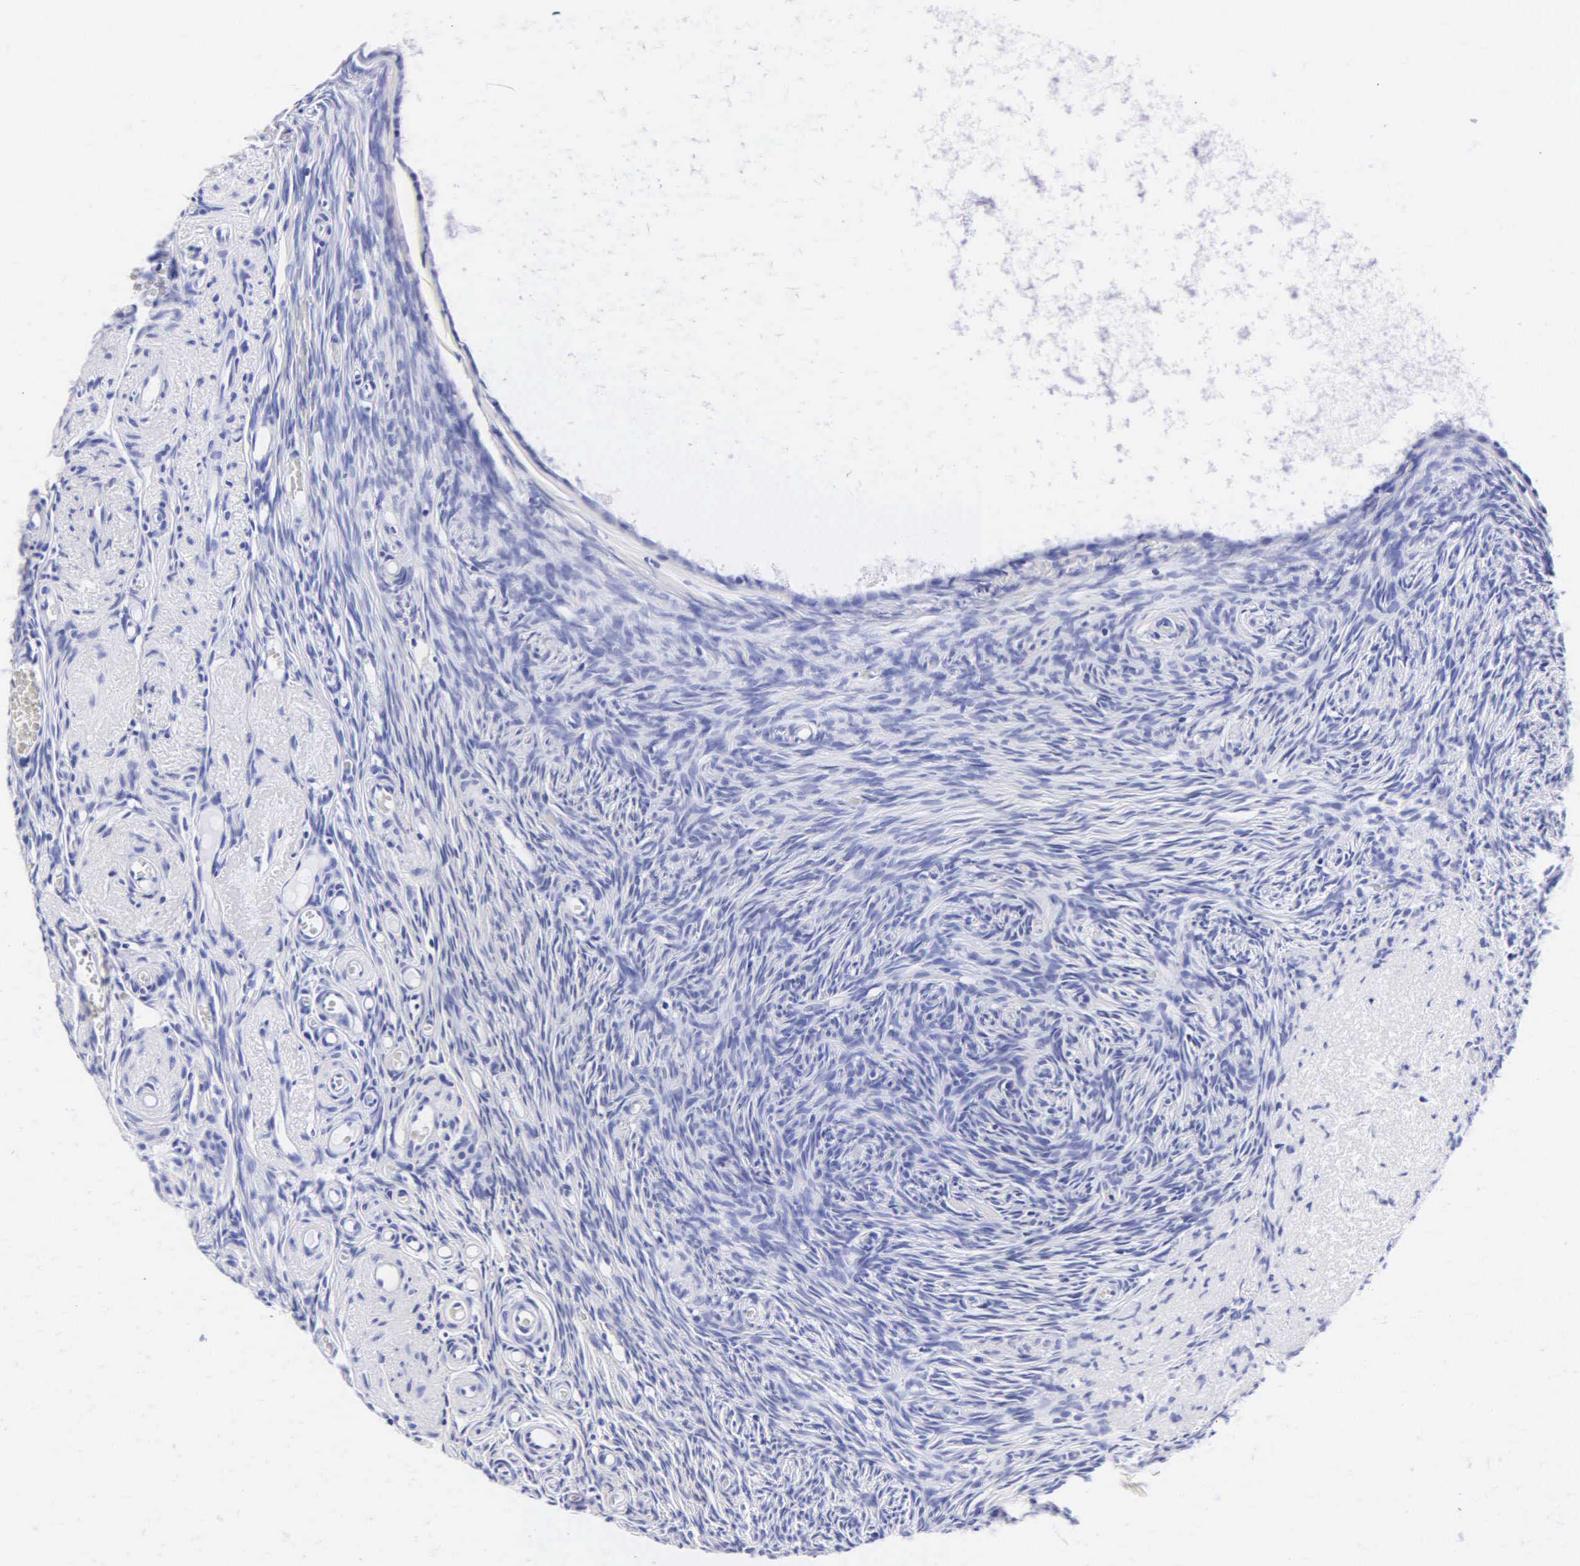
{"staining": {"intensity": "negative", "quantity": "none", "location": "none"}, "tissue": "ovary", "cell_type": "Follicle cells", "image_type": "normal", "snomed": [{"axis": "morphology", "description": "Normal tissue, NOS"}, {"axis": "topography", "description": "Ovary"}], "caption": "An image of ovary stained for a protein shows no brown staining in follicle cells. (DAB (3,3'-diaminobenzidine) IHC, high magnification).", "gene": "MB", "patient": {"sex": "female", "age": 78}}